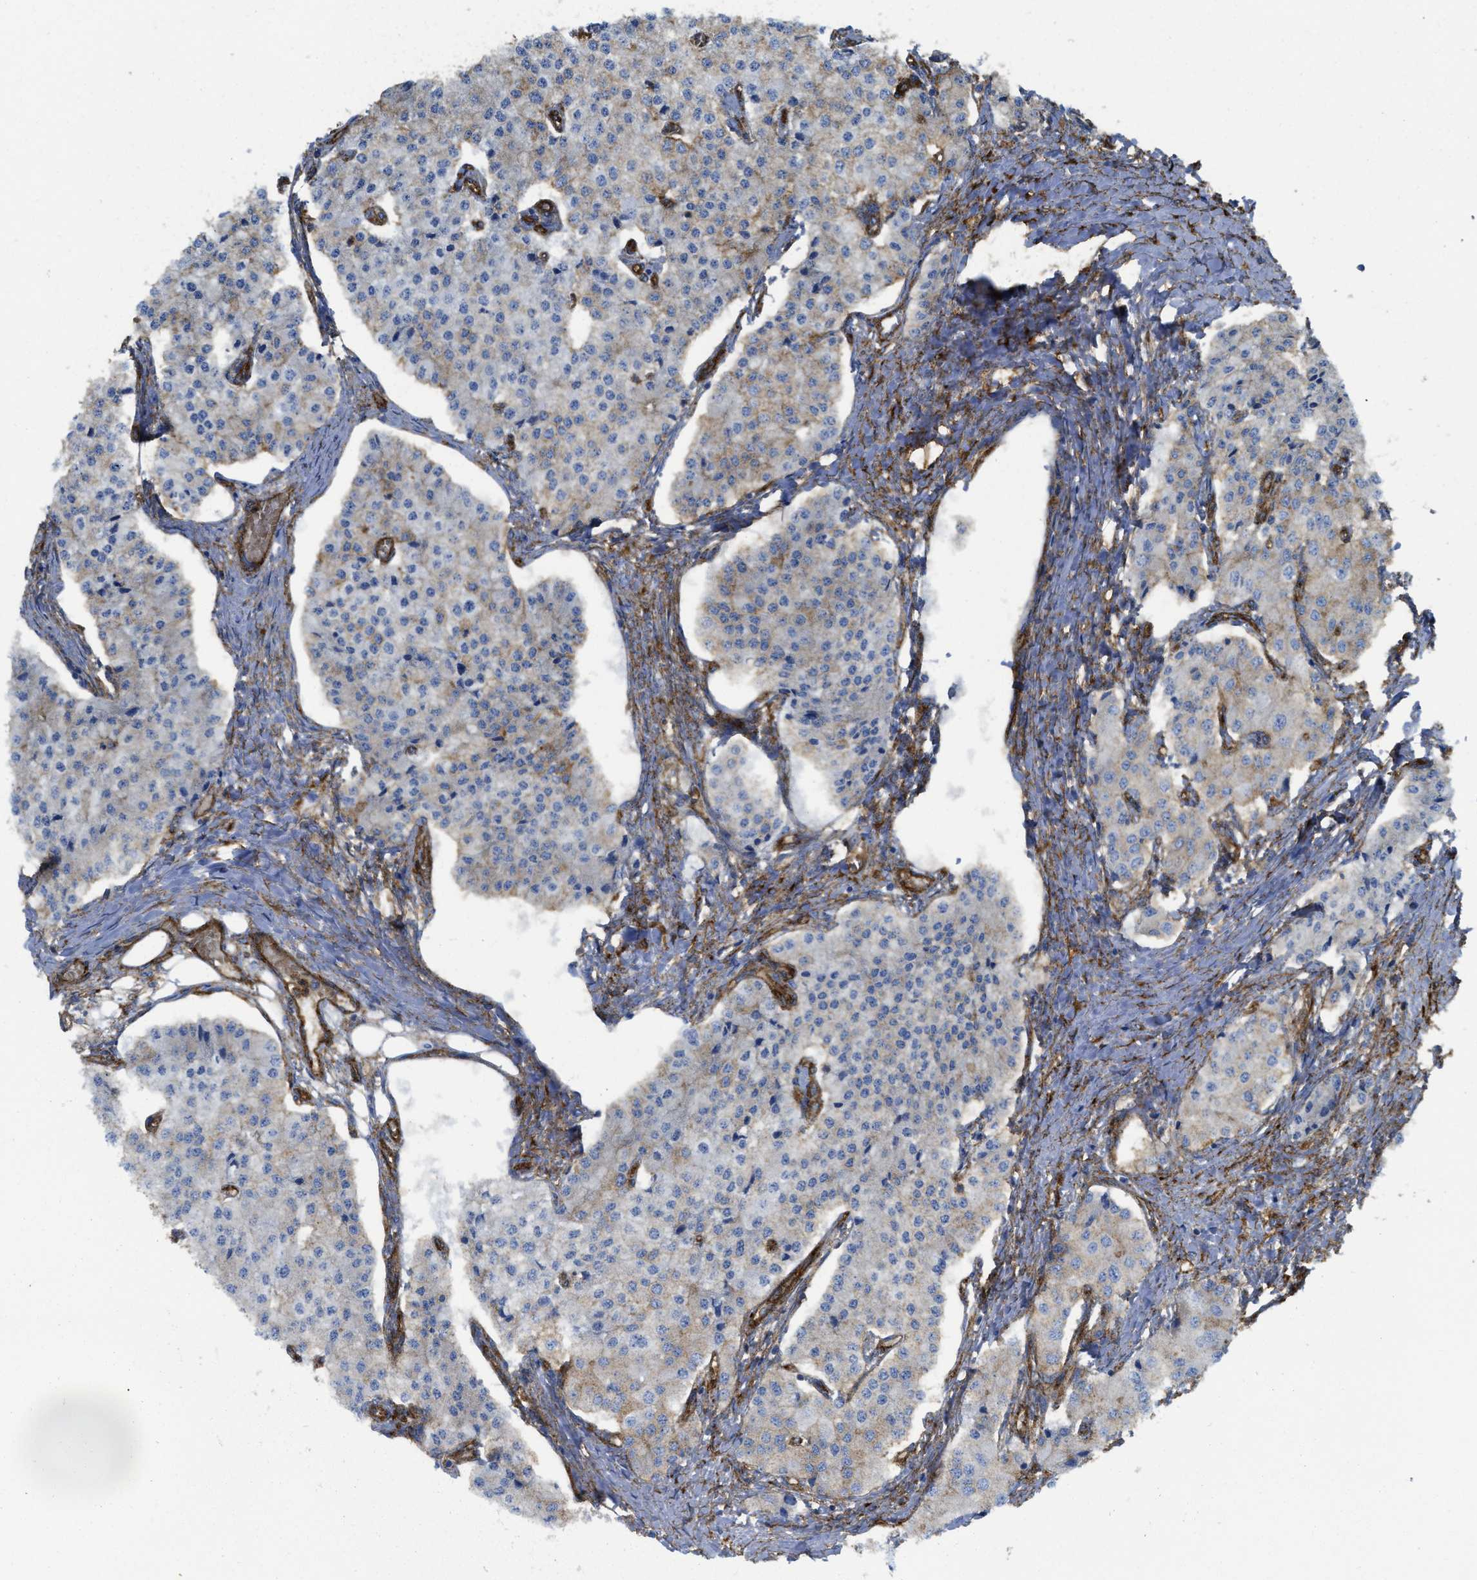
{"staining": {"intensity": "weak", "quantity": "25%-75%", "location": "cytoplasmic/membranous"}, "tissue": "carcinoid", "cell_type": "Tumor cells", "image_type": "cancer", "snomed": [{"axis": "morphology", "description": "Carcinoid, malignant, NOS"}, {"axis": "topography", "description": "Colon"}], "caption": "Weak cytoplasmic/membranous expression is present in about 25%-75% of tumor cells in malignant carcinoid. (DAB (3,3'-diaminobenzidine) IHC, brown staining for protein, blue staining for nuclei).", "gene": "HIP1", "patient": {"sex": "female", "age": 52}}